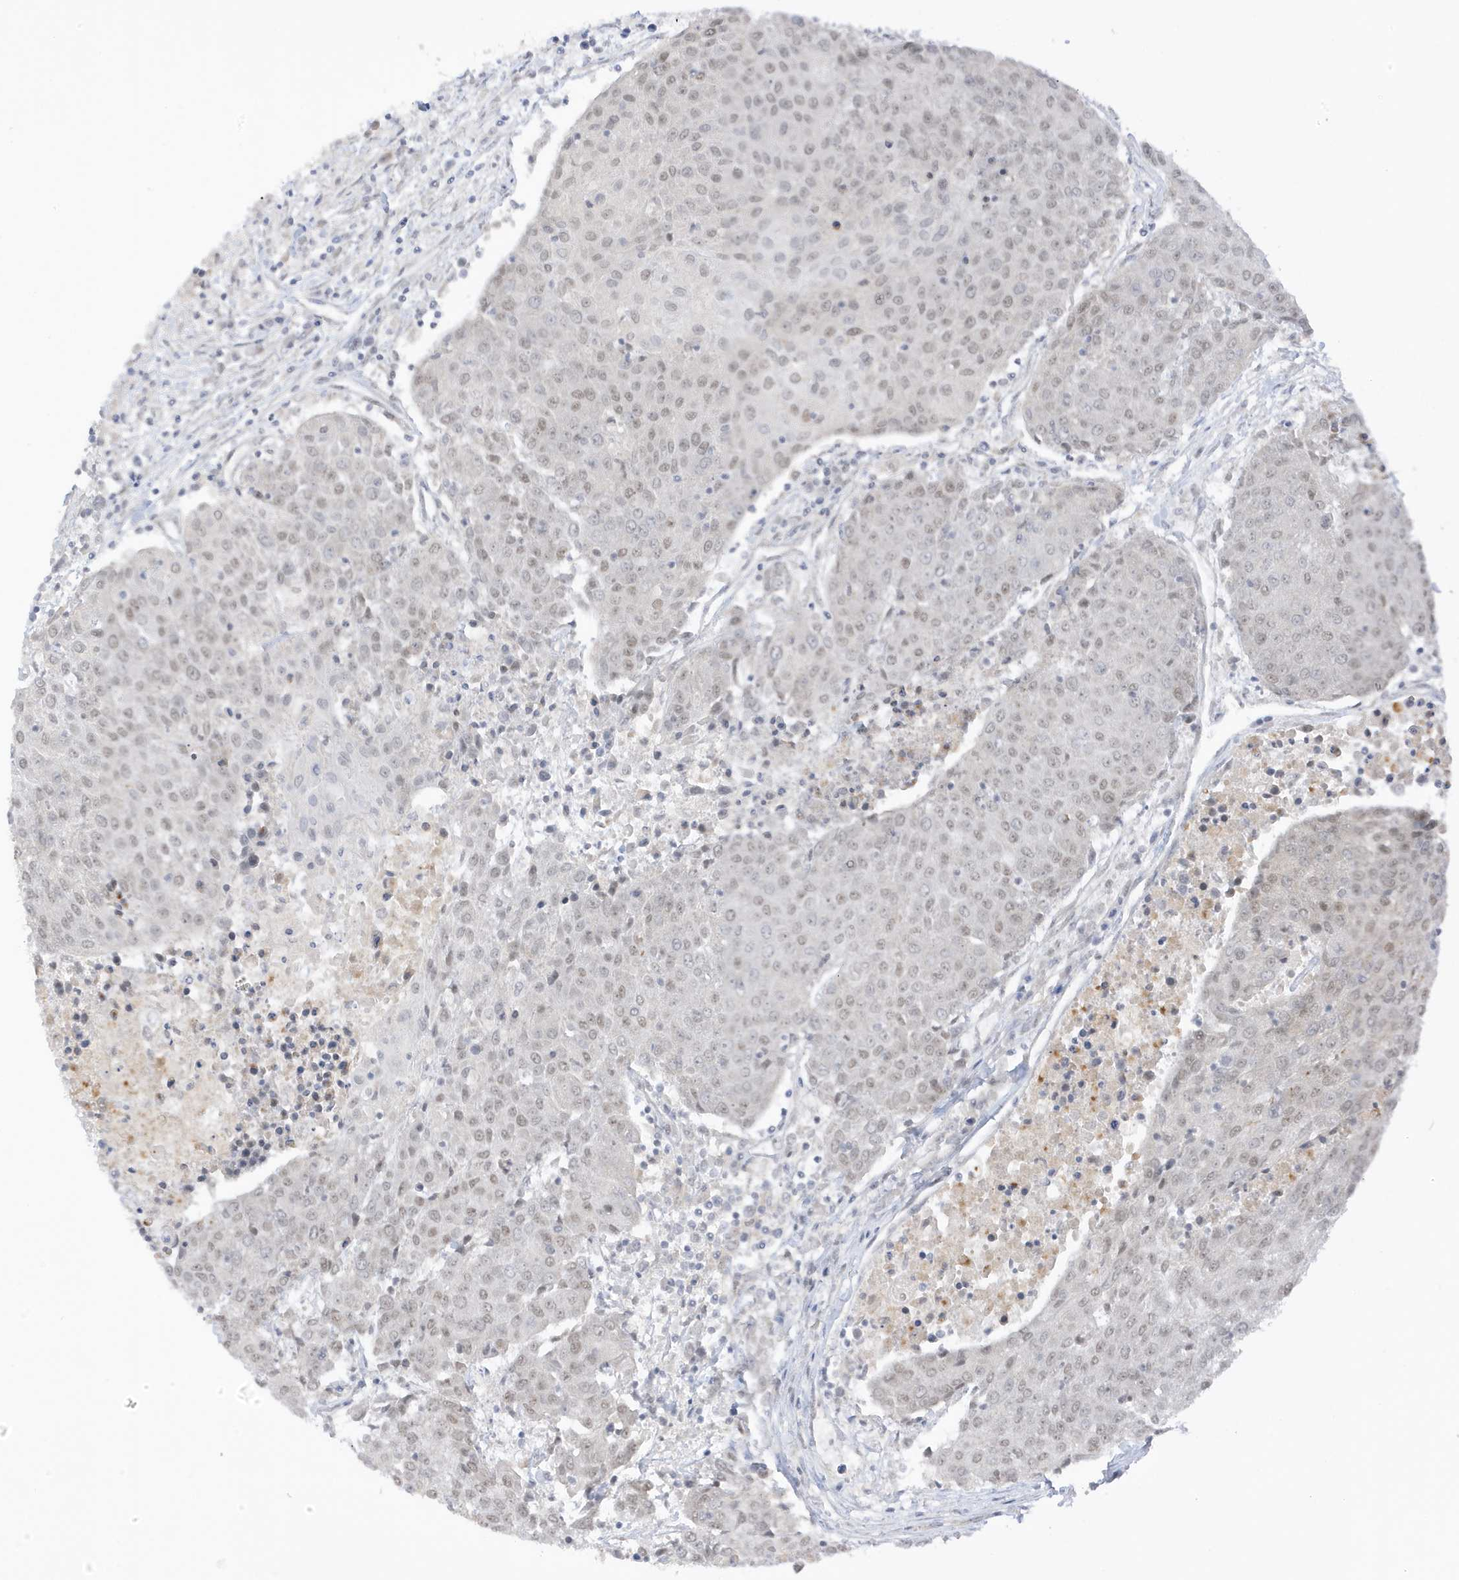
{"staining": {"intensity": "weak", "quantity": "<25%", "location": "nuclear"}, "tissue": "urothelial cancer", "cell_type": "Tumor cells", "image_type": "cancer", "snomed": [{"axis": "morphology", "description": "Urothelial carcinoma, High grade"}, {"axis": "topography", "description": "Urinary bladder"}], "caption": "Human urothelial cancer stained for a protein using immunohistochemistry reveals no expression in tumor cells.", "gene": "MSL3", "patient": {"sex": "female", "age": 85}}